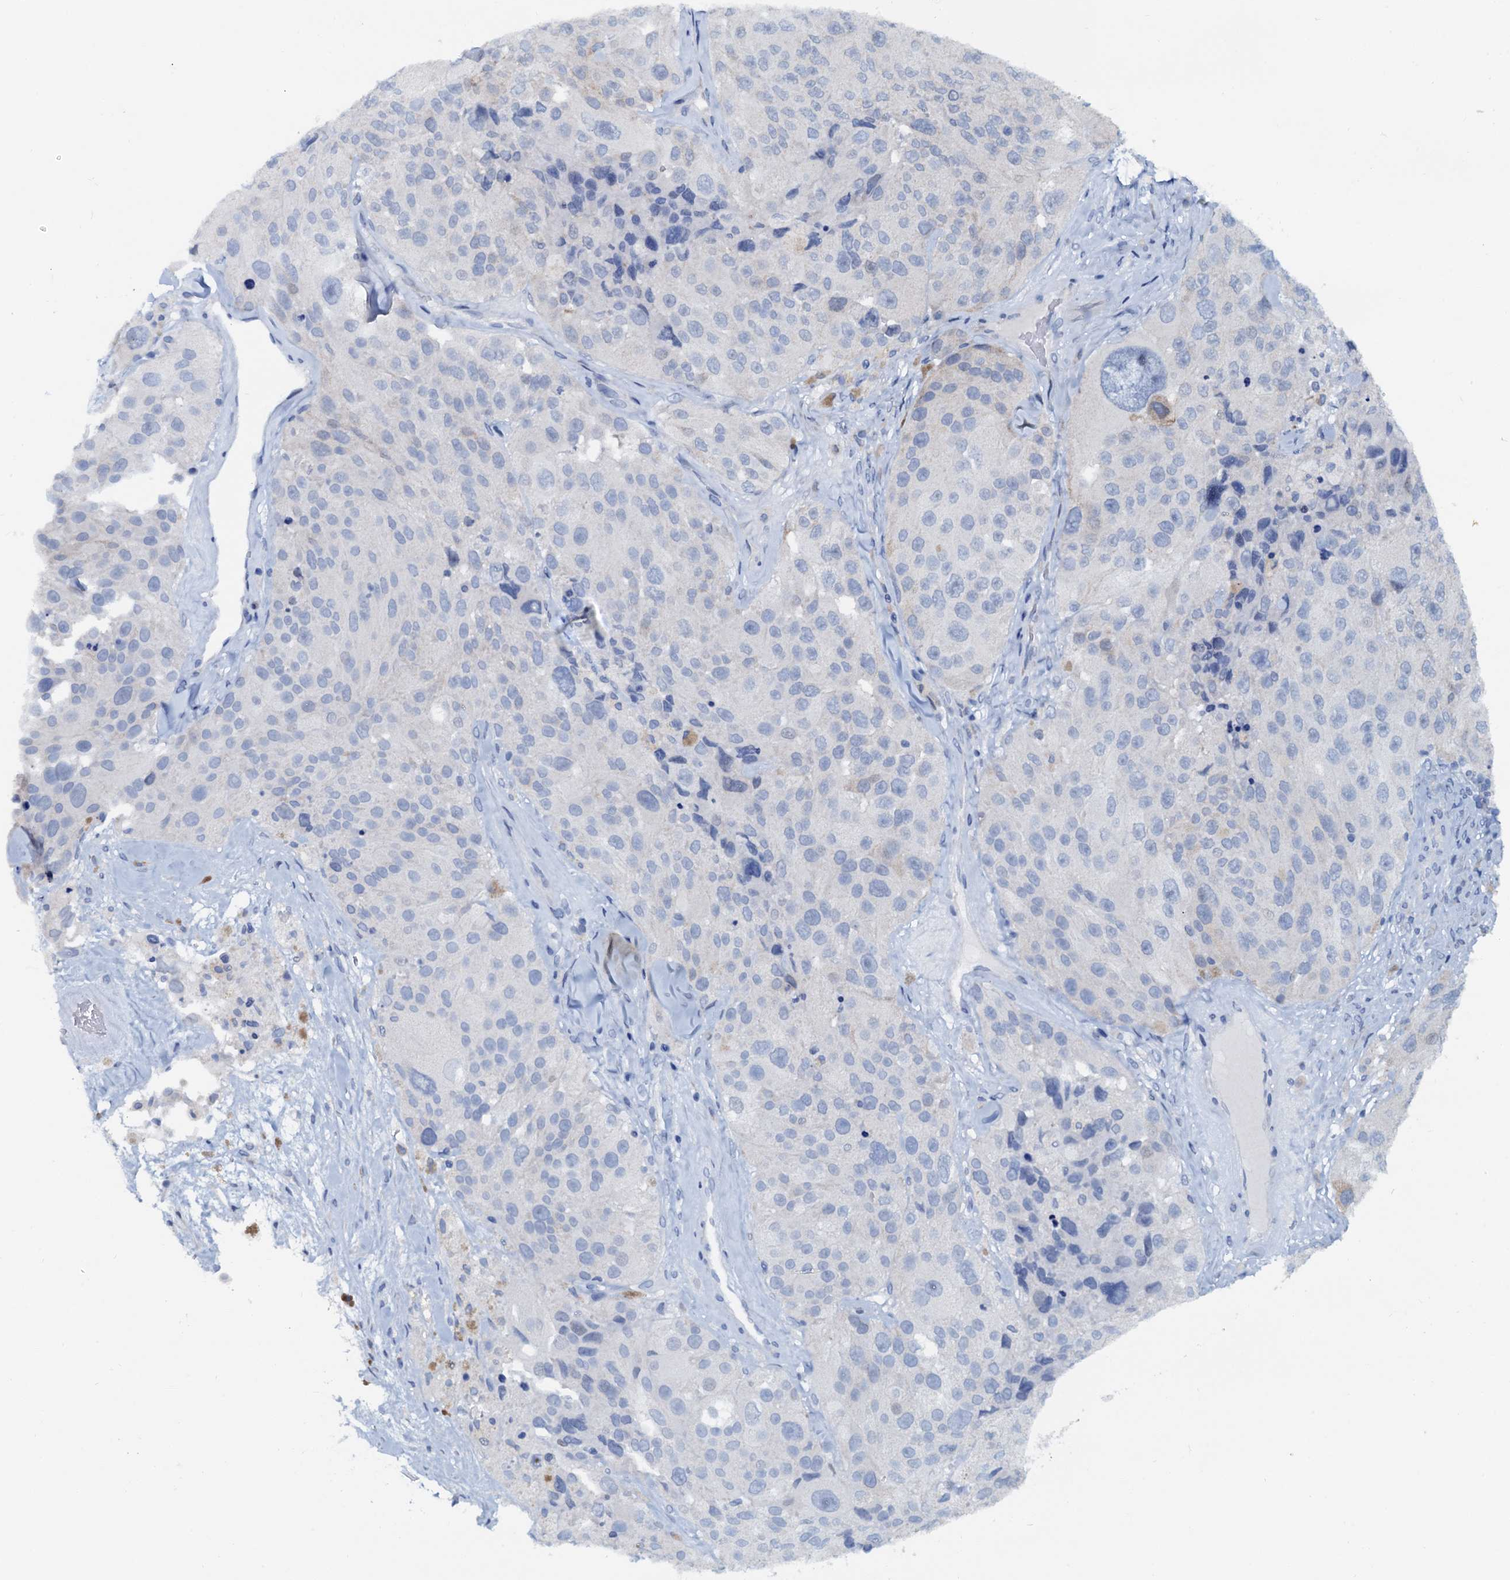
{"staining": {"intensity": "negative", "quantity": "none", "location": "none"}, "tissue": "melanoma", "cell_type": "Tumor cells", "image_type": "cancer", "snomed": [{"axis": "morphology", "description": "Malignant melanoma, Metastatic site"}, {"axis": "topography", "description": "Lymph node"}], "caption": "Tumor cells are negative for protein expression in human melanoma.", "gene": "PTGES3", "patient": {"sex": "male", "age": 62}}